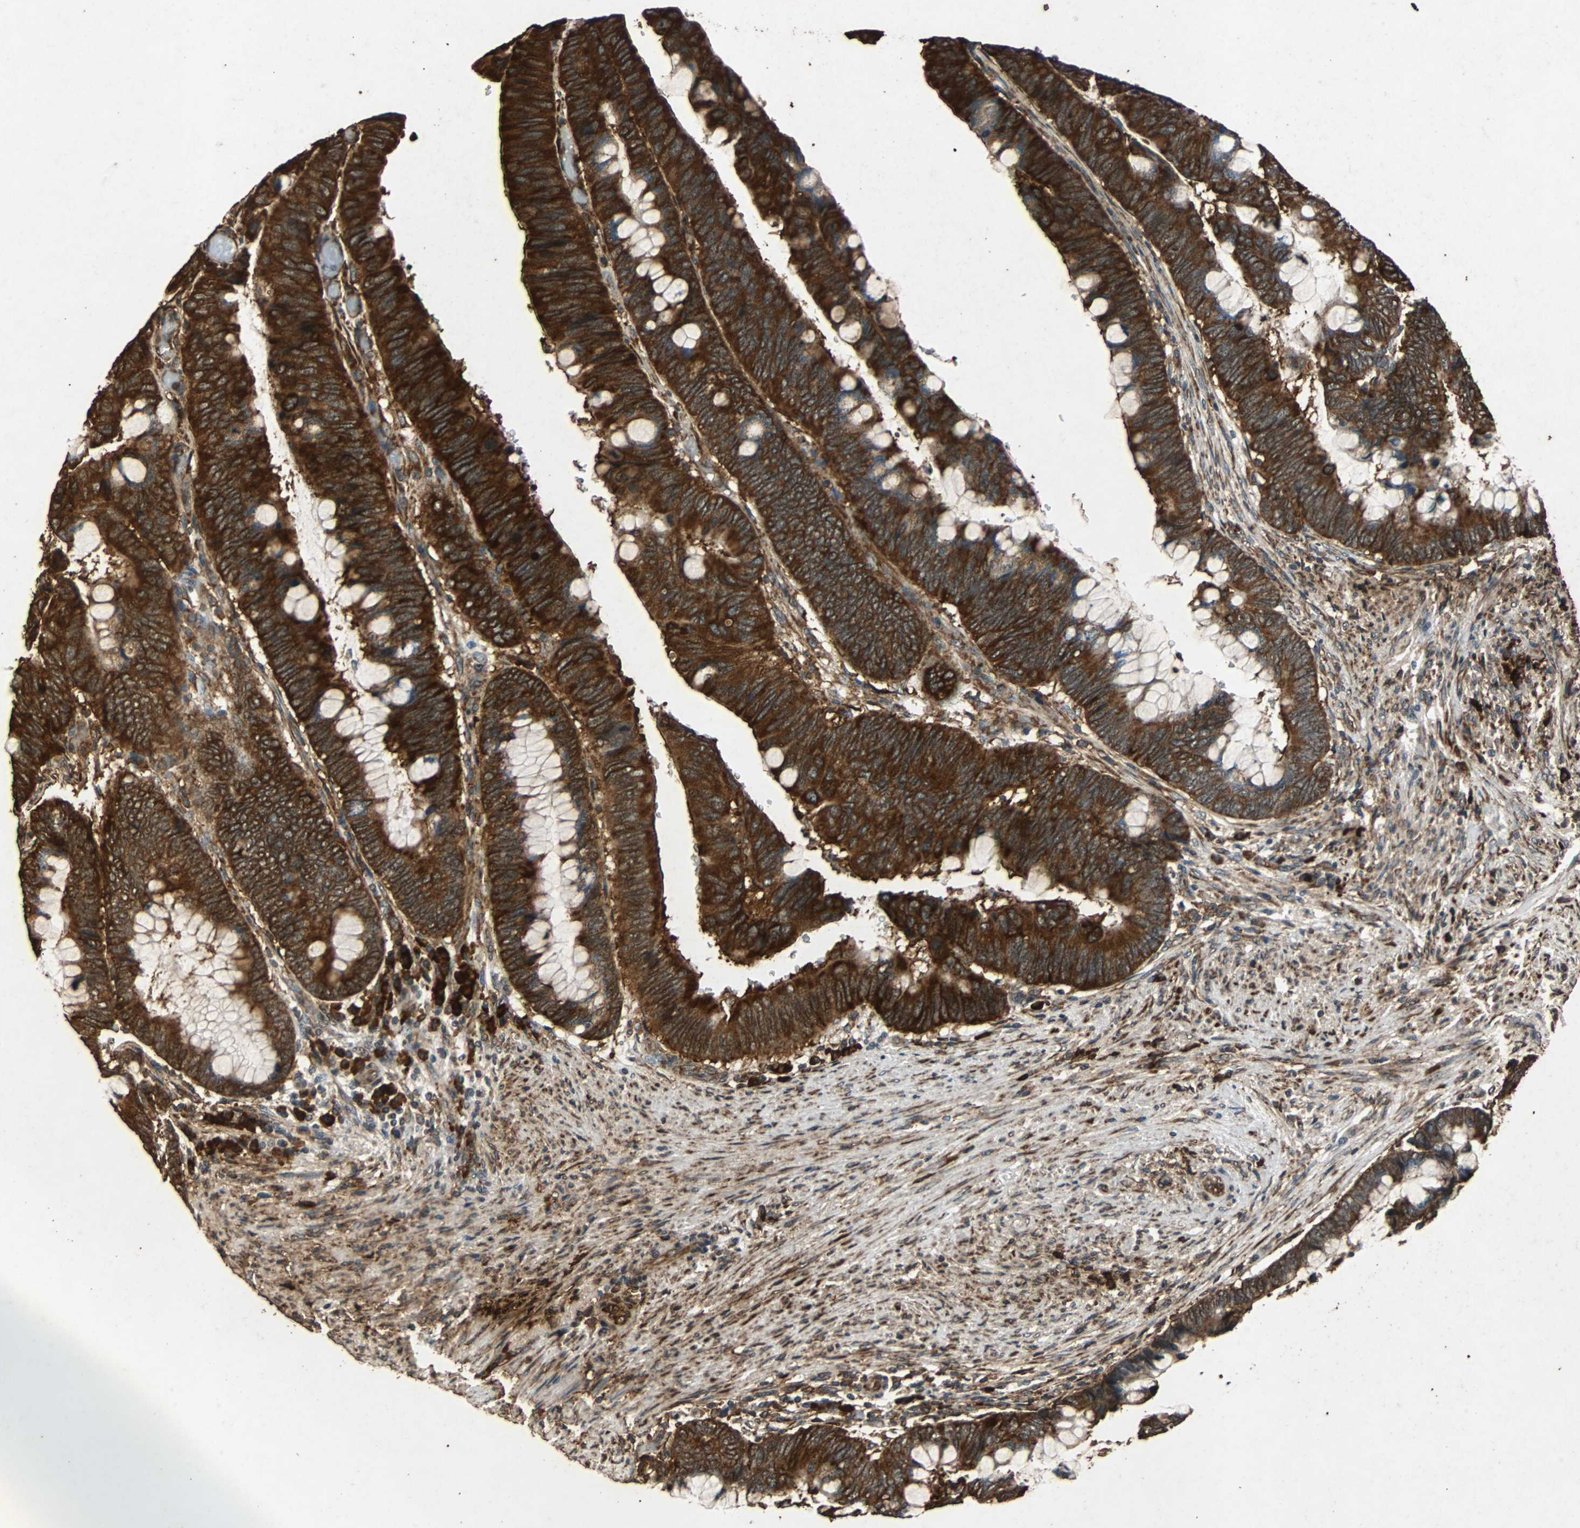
{"staining": {"intensity": "strong", "quantity": ">75%", "location": "cytoplasmic/membranous"}, "tissue": "colorectal cancer", "cell_type": "Tumor cells", "image_type": "cancer", "snomed": [{"axis": "morphology", "description": "Normal tissue, NOS"}, {"axis": "morphology", "description": "Adenocarcinoma, NOS"}, {"axis": "topography", "description": "Rectum"}], "caption": "Tumor cells exhibit high levels of strong cytoplasmic/membranous staining in about >75% of cells in colorectal cancer. (DAB = brown stain, brightfield microscopy at high magnification).", "gene": "NAA10", "patient": {"sex": "male", "age": 92}}